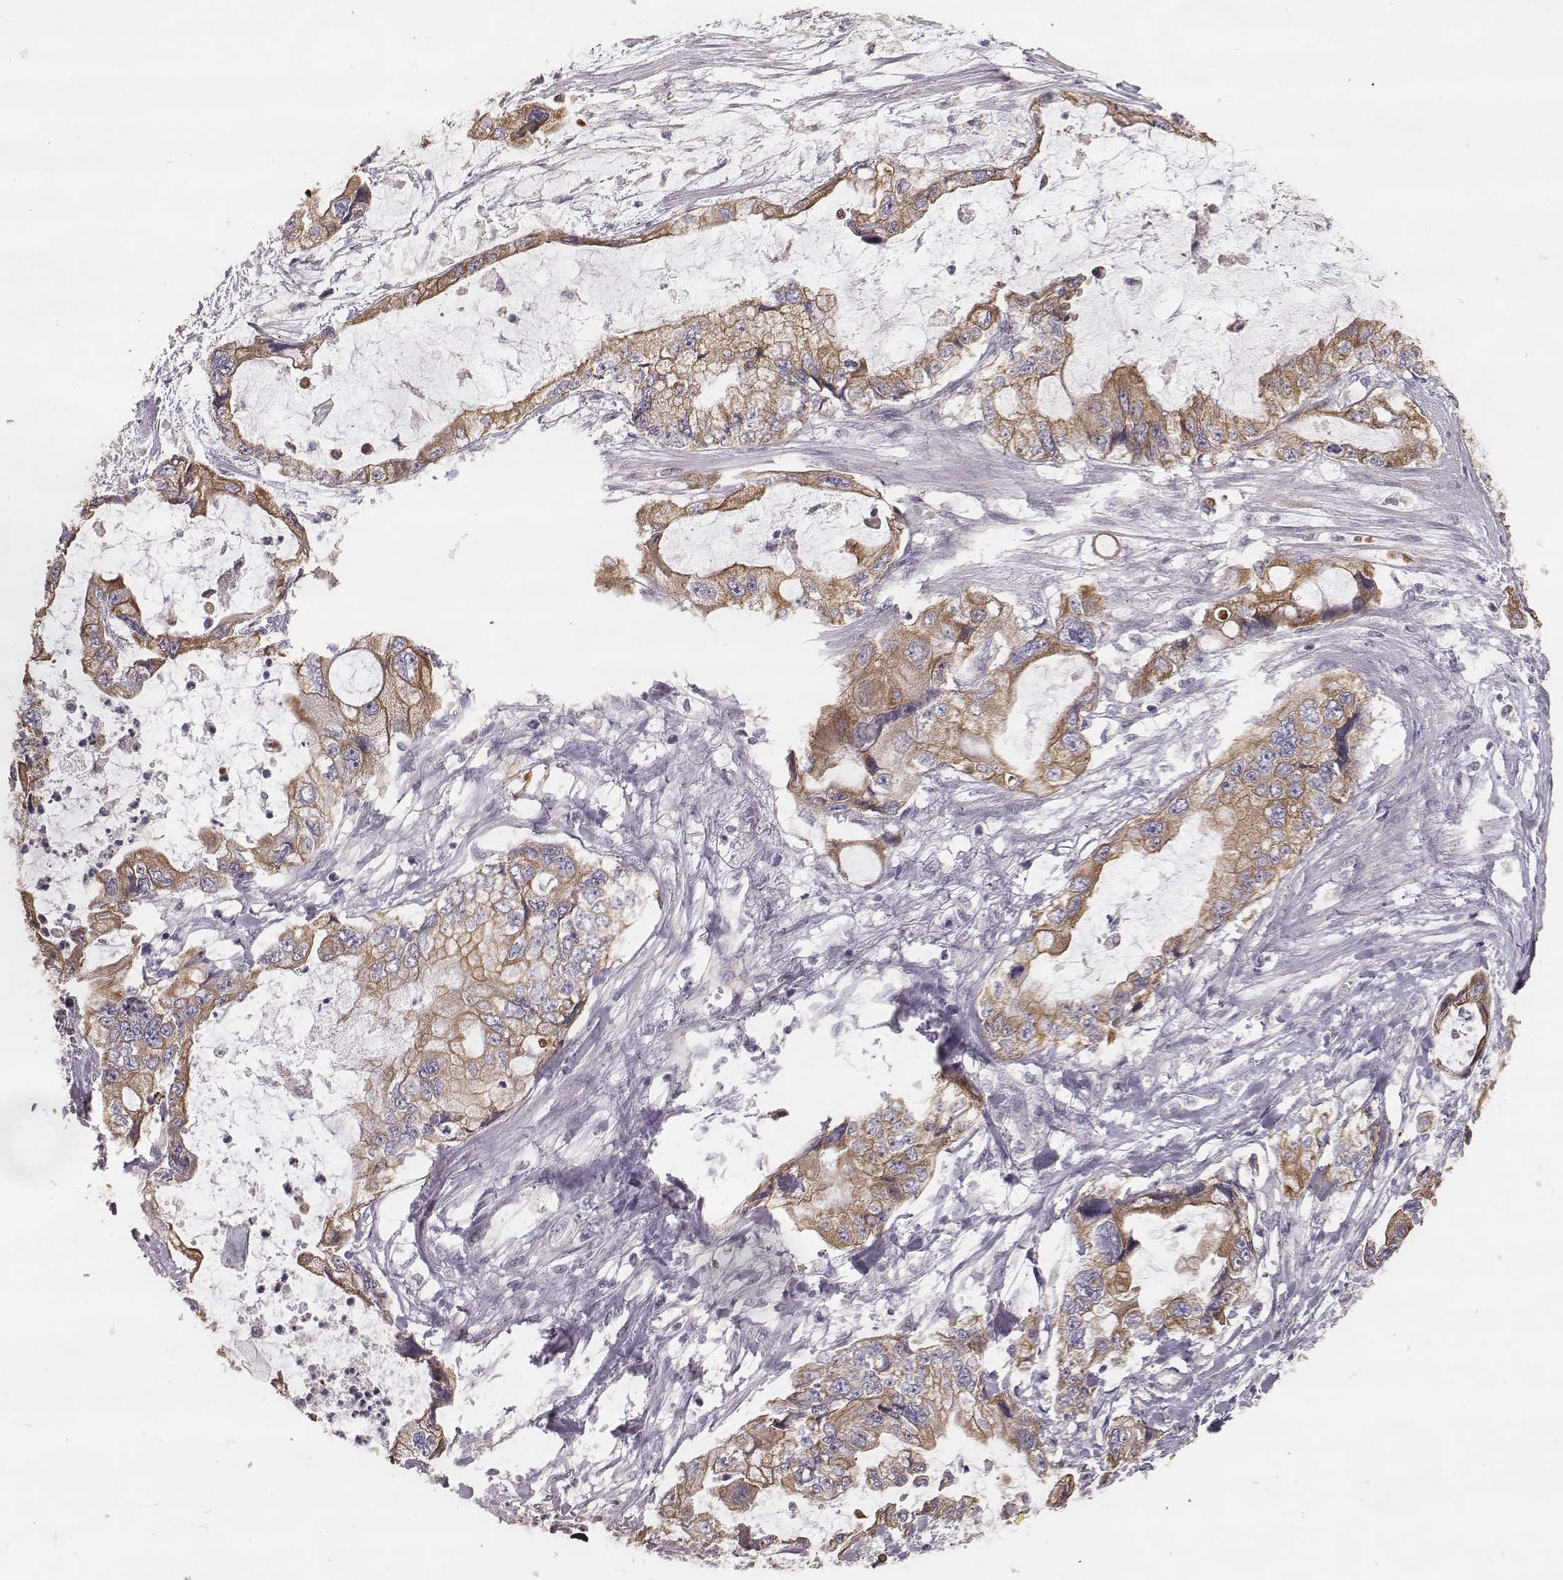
{"staining": {"intensity": "moderate", "quantity": ">75%", "location": "cytoplasmic/membranous"}, "tissue": "stomach cancer", "cell_type": "Tumor cells", "image_type": "cancer", "snomed": [{"axis": "morphology", "description": "Adenocarcinoma, NOS"}, {"axis": "topography", "description": "Pancreas"}, {"axis": "topography", "description": "Stomach, upper"}, {"axis": "topography", "description": "Stomach"}], "caption": "Stomach adenocarcinoma was stained to show a protein in brown. There is medium levels of moderate cytoplasmic/membranous positivity in about >75% of tumor cells.", "gene": "HAVCR1", "patient": {"sex": "male", "age": 77}}